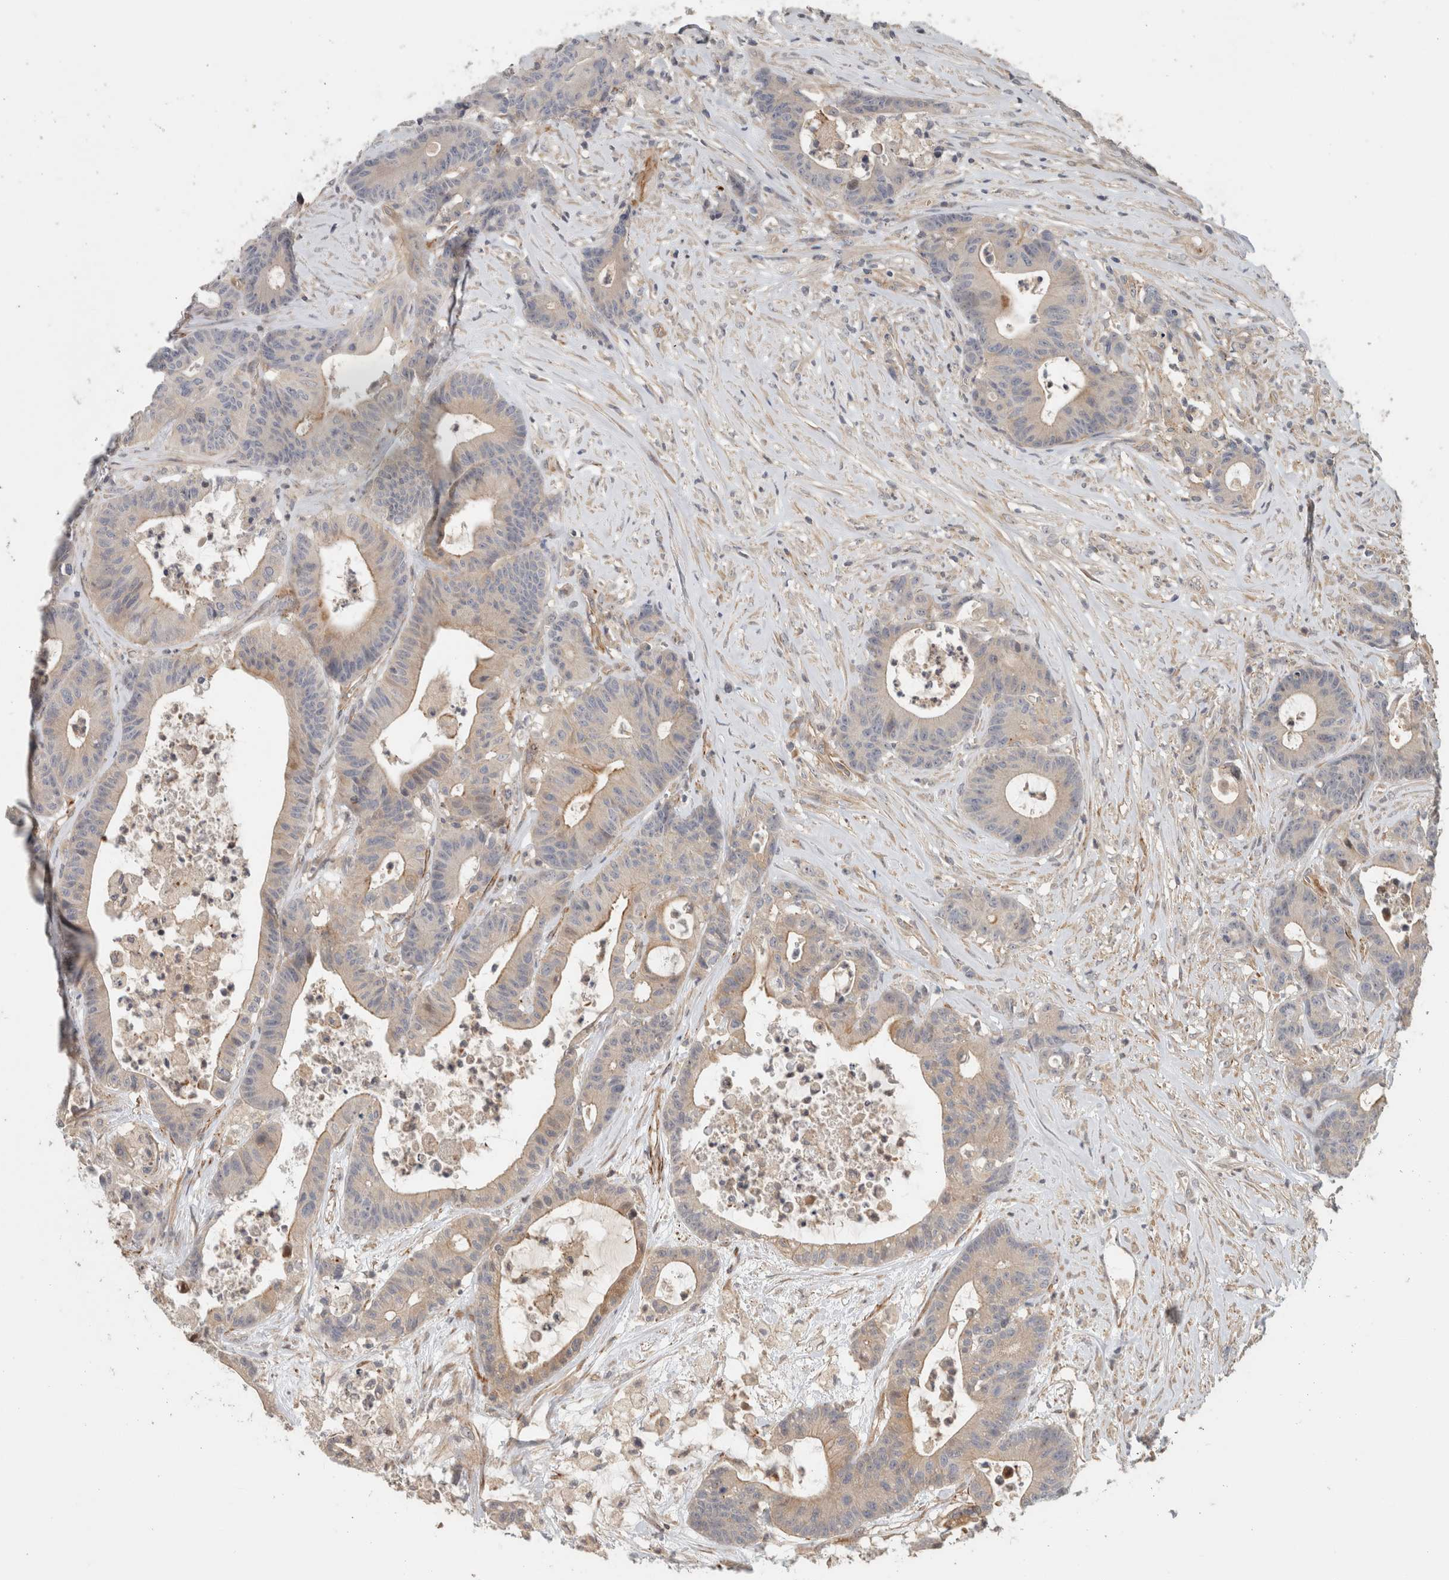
{"staining": {"intensity": "moderate", "quantity": "<25%", "location": "cytoplasmic/membranous"}, "tissue": "colorectal cancer", "cell_type": "Tumor cells", "image_type": "cancer", "snomed": [{"axis": "morphology", "description": "Adenocarcinoma, NOS"}, {"axis": "topography", "description": "Colon"}], "caption": "The histopathology image exhibits staining of colorectal cancer, revealing moderate cytoplasmic/membranous protein staining (brown color) within tumor cells. The staining was performed using DAB (3,3'-diaminobenzidine) to visualize the protein expression in brown, while the nuclei were stained in blue with hematoxylin (Magnification: 20x).", "gene": "SIPA1L2", "patient": {"sex": "female", "age": 84}}